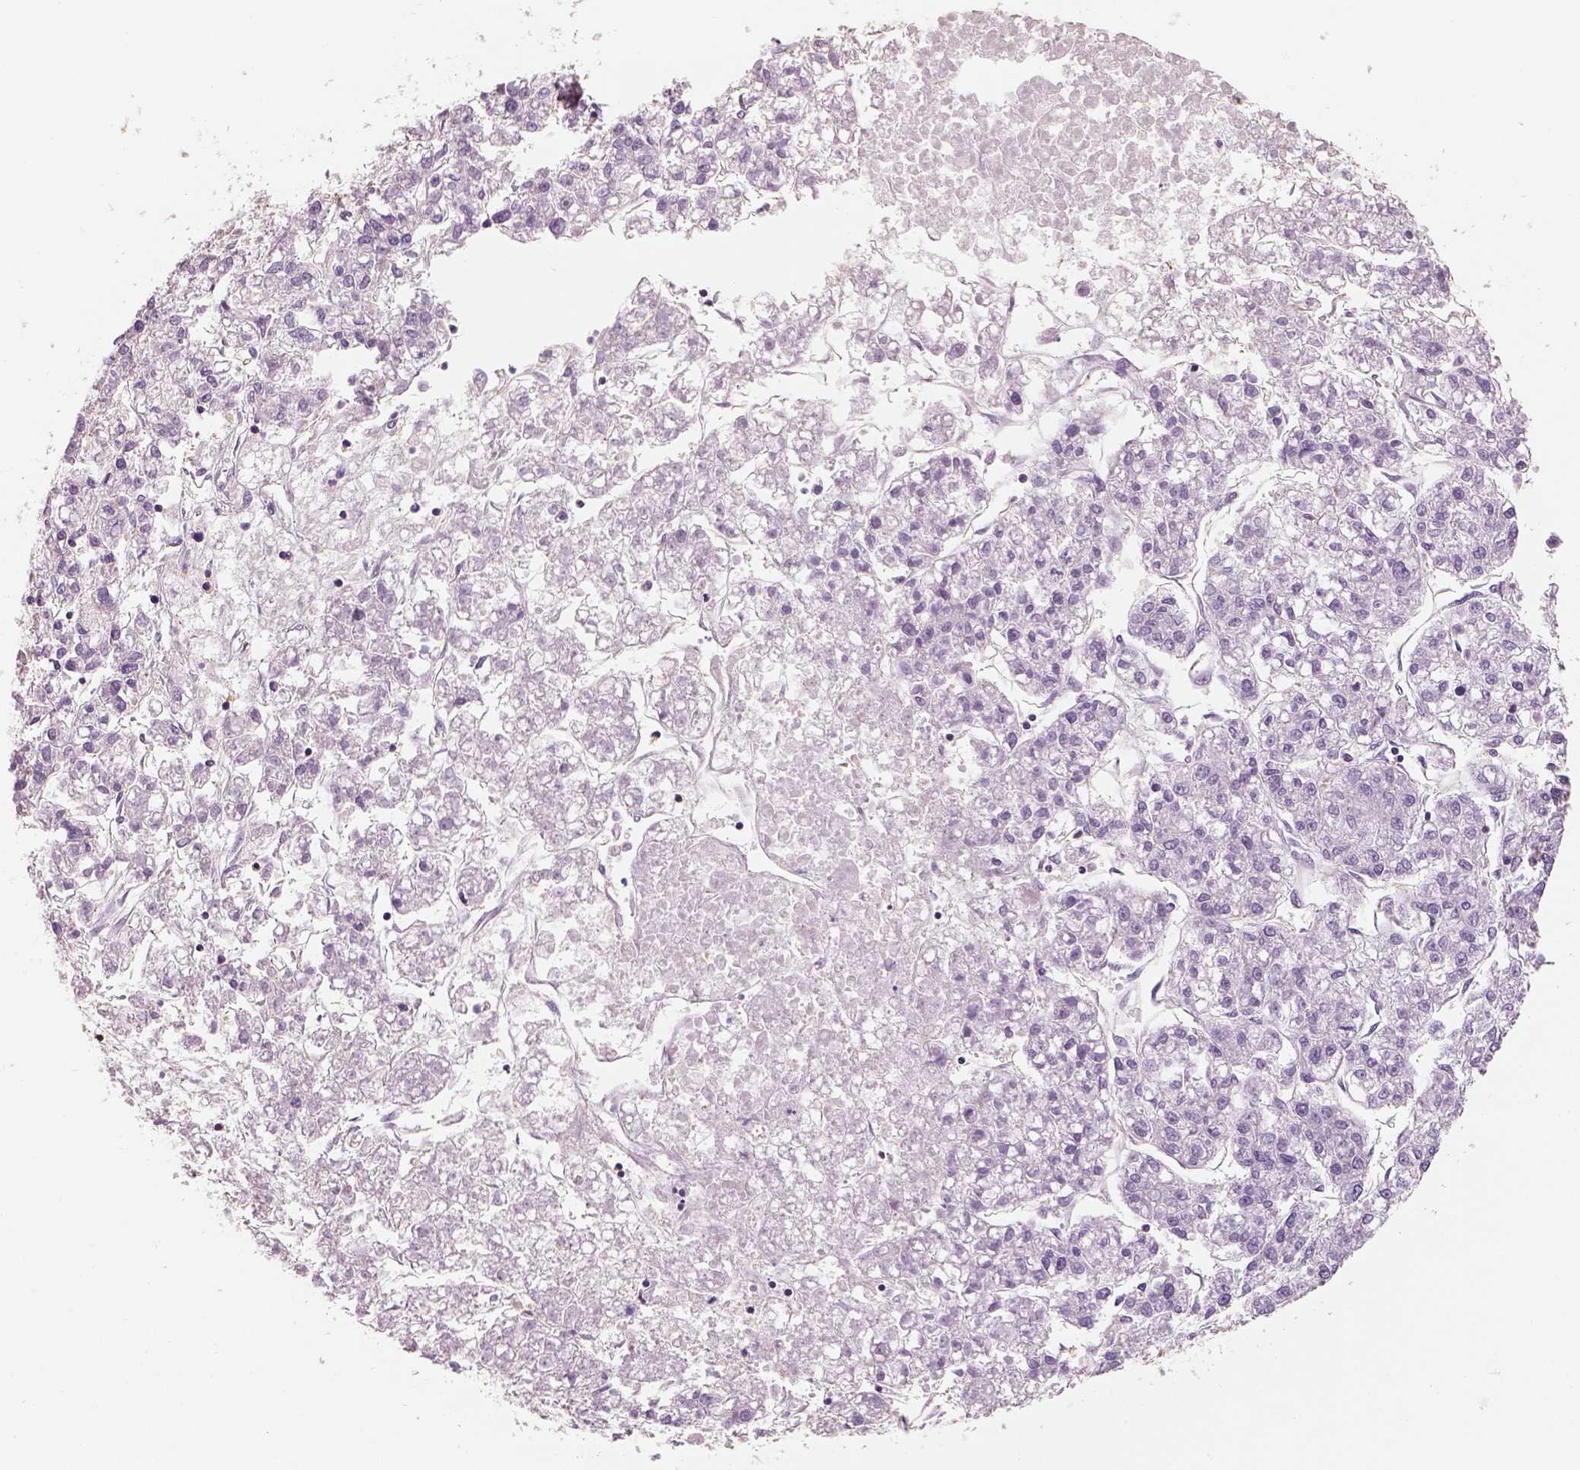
{"staining": {"intensity": "negative", "quantity": "none", "location": "none"}, "tissue": "liver cancer", "cell_type": "Tumor cells", "image_type": "cancer", "snomed": [{"axis": "morphology", "description": "Carcinoma, Hepatocellular, NOS"}, {"axis": "topography", "description": "Liver"}], "caption": "Immunohistochemistry of liver hepatocellular carcinoma shows no positivity in tumor cells.", "gene": "OTUD6A", "patient": {"sex": "male", "age": 56}}